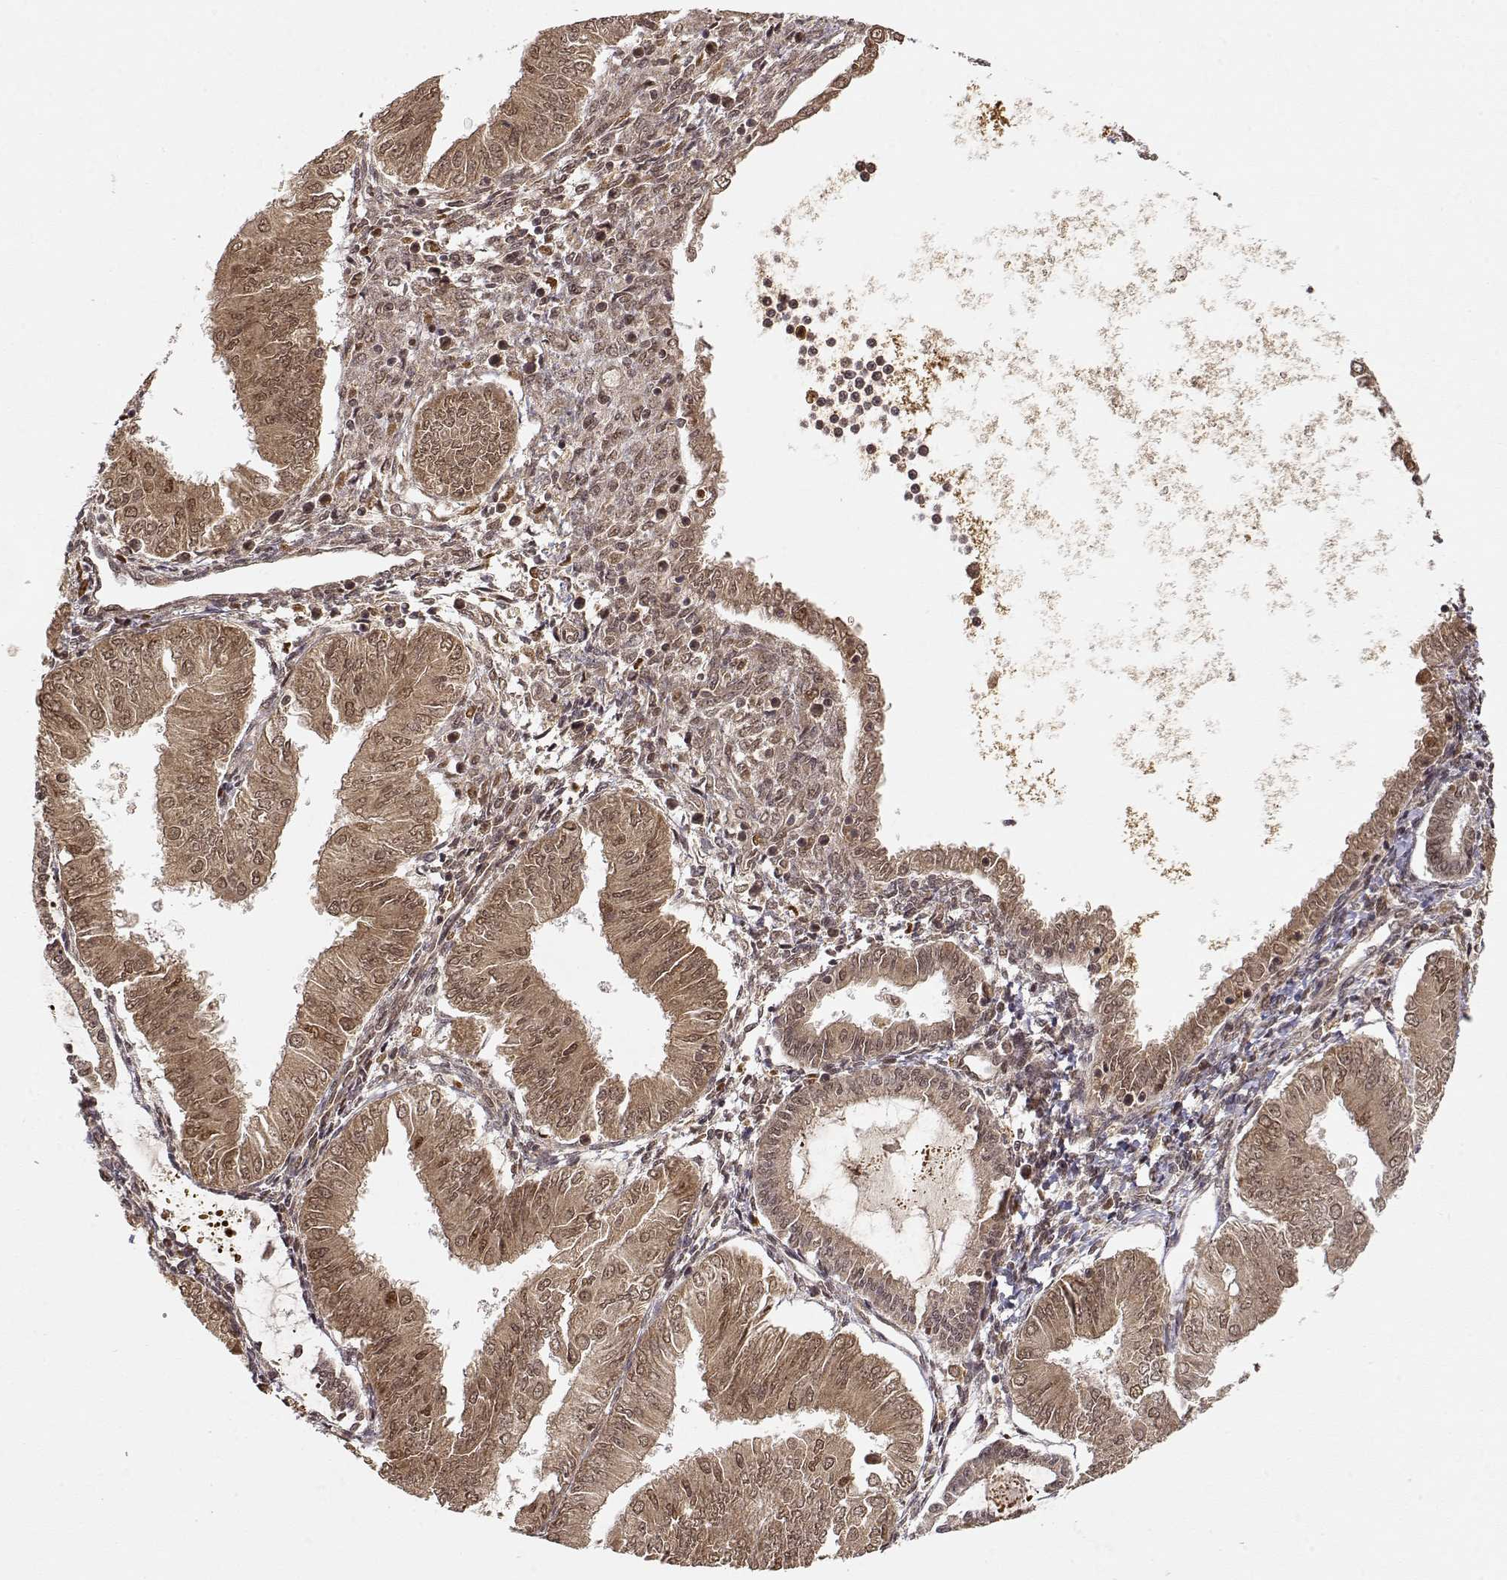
{"staining": {"intensity": "moderate", "quantity": ">75%", "location": "cytoplasmic/membranous,nuclear"}, "tissue": "endometrial cancer", "cell_type": "Tumor cells", "image_type": "cancer", "snomed": [{"axis": "morphology", "description": "Adenocarcinoma, NOS"}, {"axis": "topography", "description": "Endometrium"}], "caption": "IHC photomicrograph of neoplastic tissue: human endometrial cancer stained using immunohistochemistry (IHC) exhibits medium levels of moderate protein expression localized specifically in the cytoplasmic/membranous and nuclear of tumor cells, appearing as a cytoplasmic/membranous and nuclear brown color.", "gene": "MAEA", "patient": {"sex": "female", "age": 53}}